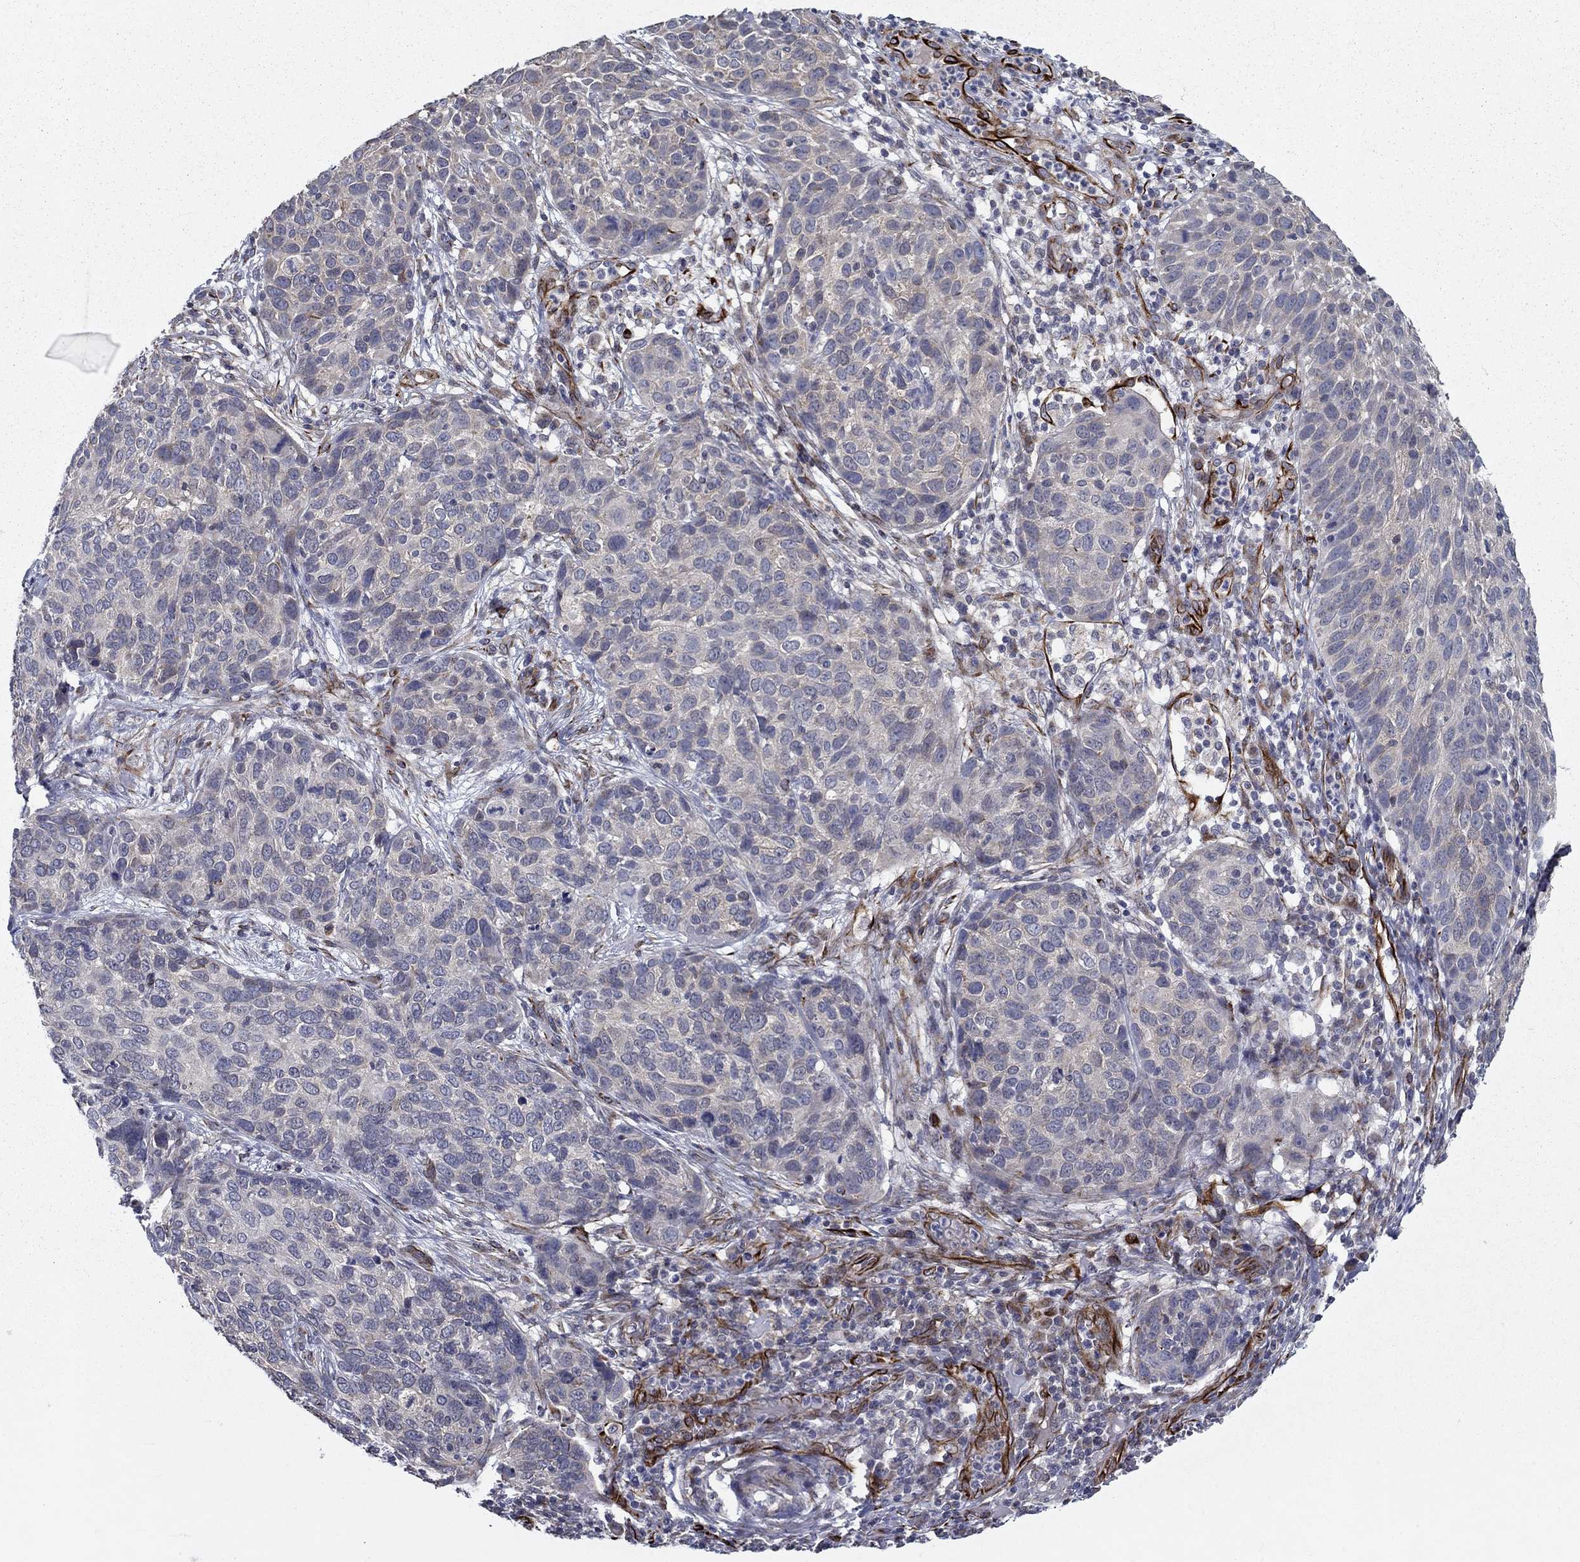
{"staining": {"intensity": "negative", "quantity": "none", "location": "none"}, "tissue": "skin cancer", "cell_type": "Tumor cells", "image_type": "cancer", "snomed": [{"axis": "morphology", "description": "Squamous cell carcinoma, NOS"}, {"axis": "topography", "description": "Skin"}], "caption": "Micrograph shows no protein expression in tumor cells of squamous cell carcinoma (skin) tissue.", "gene": "LACTB2", "patient": {"sex": "male", "age": 92}}